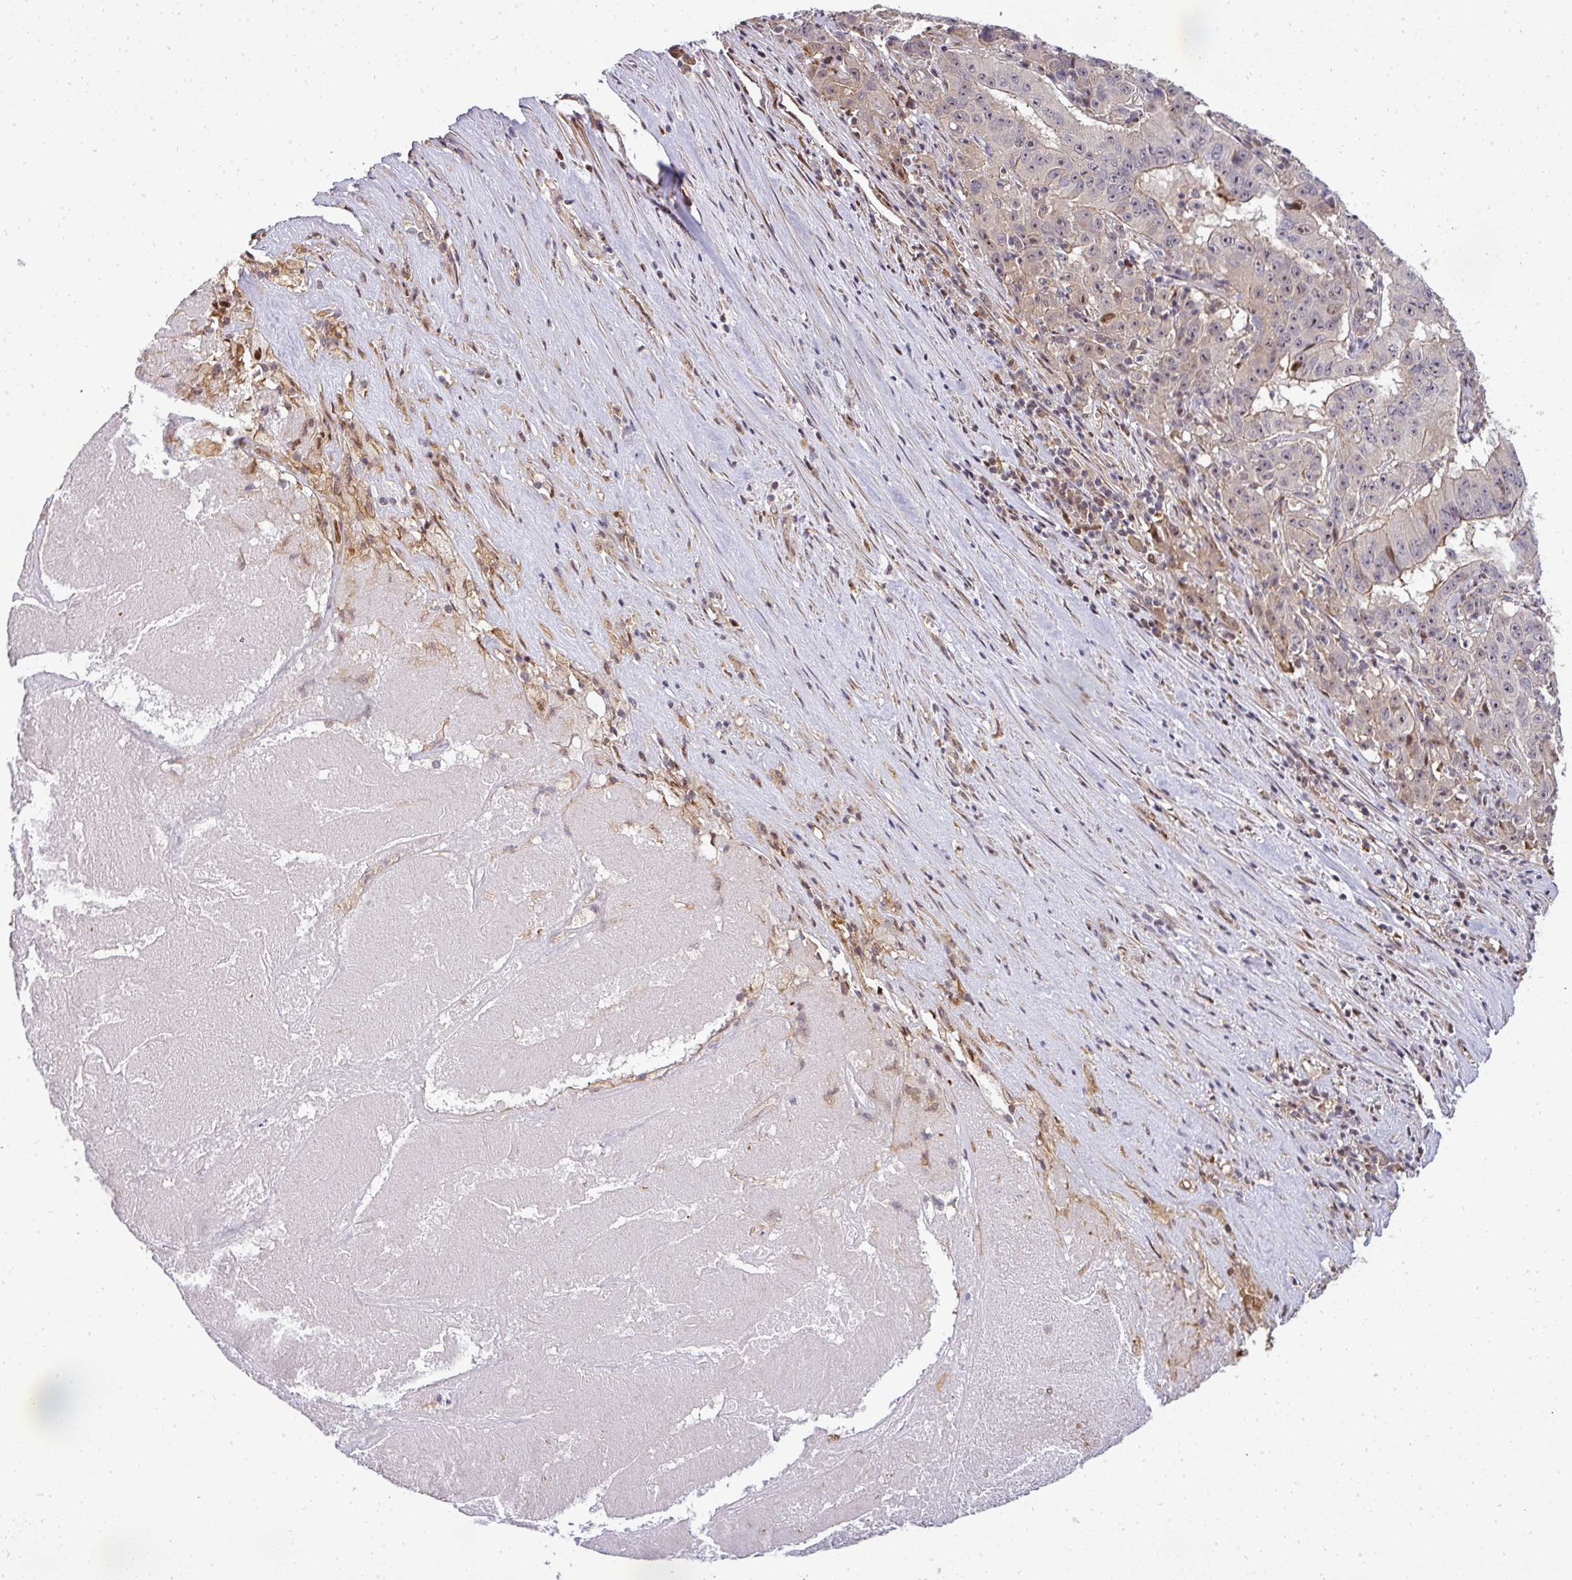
{"staining": {"intensity": "moderate", "quantity": "<25%", "location": "cytoplasmic/membranous"}, "tissue": "pancreatic cancer", "cell_type": "Tumor cells", "image_type": "cancer", "snomed": [{"axis": "morphology", "description": "Adenocarcinoma, NOS"}, {"axis": "topography", "description": "Pancreas"}], "caption": "A low amount of moderate cytoplasmic/membranous staining is identified in approximately <25% of tumor cells in pancreatic cancer (adenocarcinoma) tissue.", "gene": "PATZ1", "patient": {"sex": "male", "age": 63}}